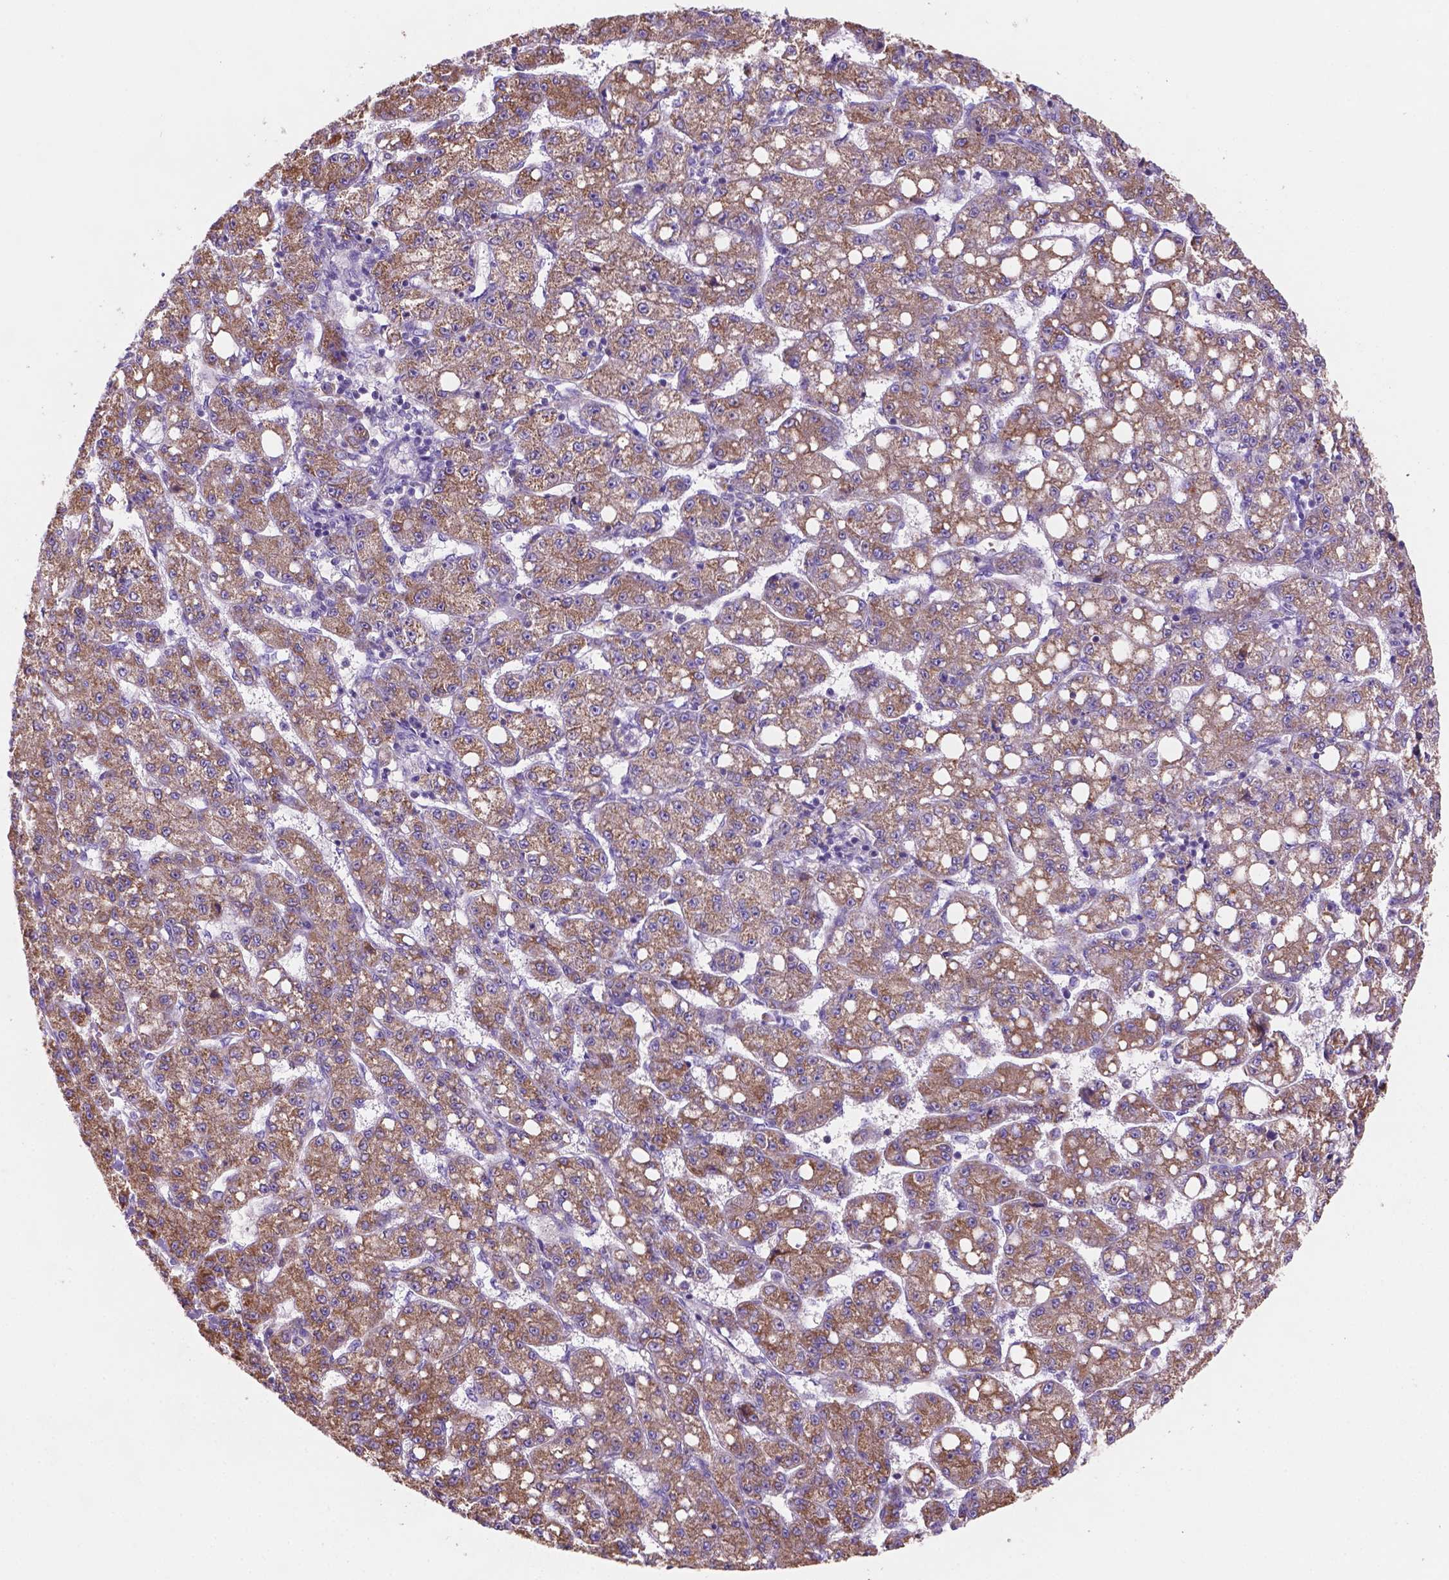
{"staining": {"intensity": "moderate", "quantity": ">75%", "location": "cytoplasmic/membranous"}, "tissue": "liver cancer", "cell_type": "Tumor cells", "image_type": "cancer", "snomed": [{"axis": "morphology", "description": "Carcinoma, Hepatocellular, NOS"}, {"axis": "topography", "description": "Liver"}], "caption": "The micrograph demonstrates a brown stain indicating the presence of a protein in the cytoplasmic/membranous of tumor cells in liver cancer (hepatocellular carcinoma).", "gene": "MKRN2OS", "patient": {"sex": "female", "age": 65}}